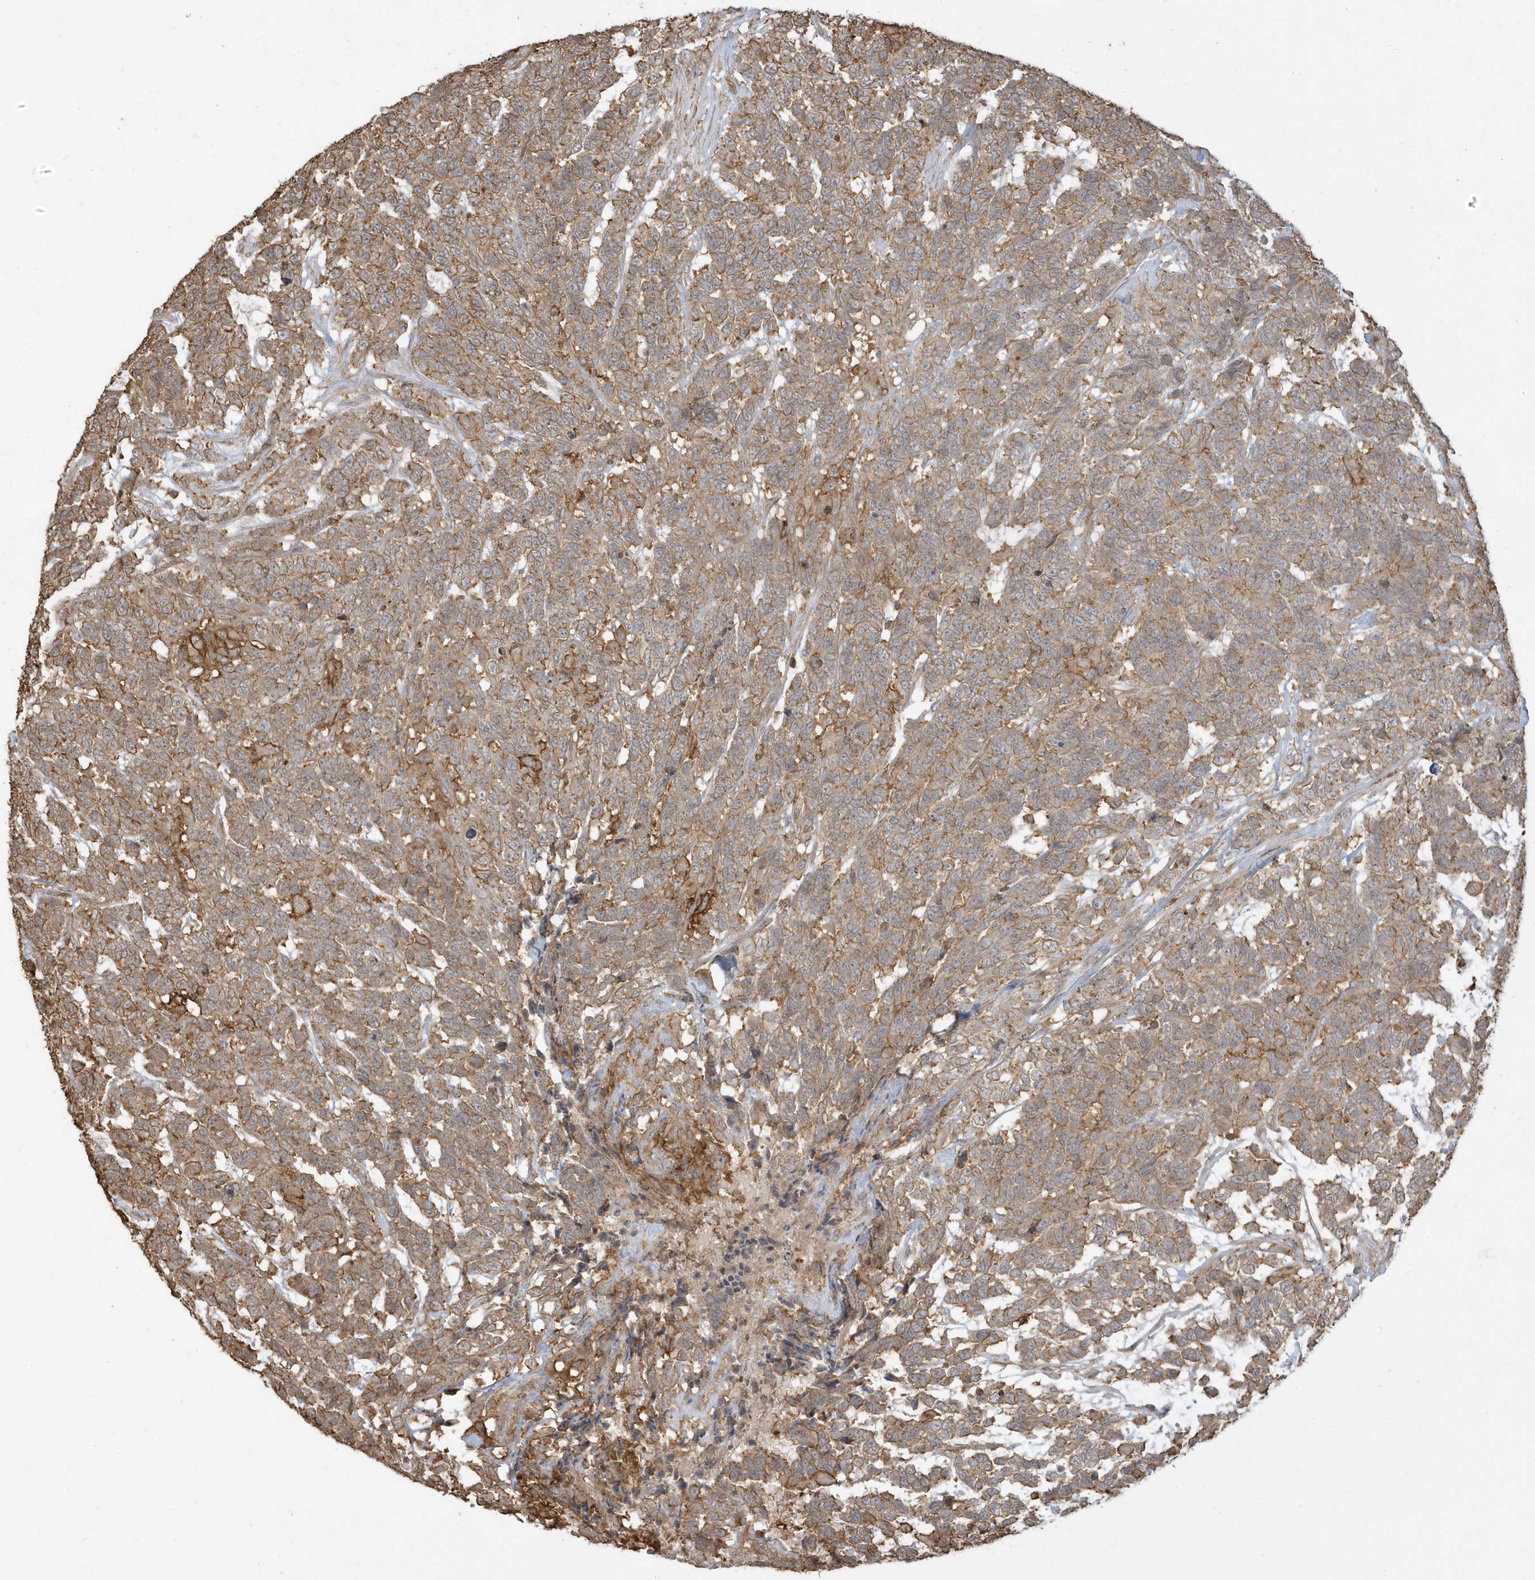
{"staining": {"intensity": "moderate", "quantity": ">75%", "location": "cytoplasmic/membranous"}, "tissue": "testis cancer", "cell_type": "Tumor cells", "image_type": "cancer", "snomed": [{"axis": "morphology", "description": "Carcinoma, Embryonal, NOS"}, {"axis": "topography", "description": "Testis"}], "caption": "Immunohistochemical staining of human embryonal carcinoma (testis) demonstrates medium levels of moderate cytoplasmic/membranous protein expression in about >75% of tumor cells.", "gene": "ZBTB8A", "patient": {"sex": "male", "age": 26}}